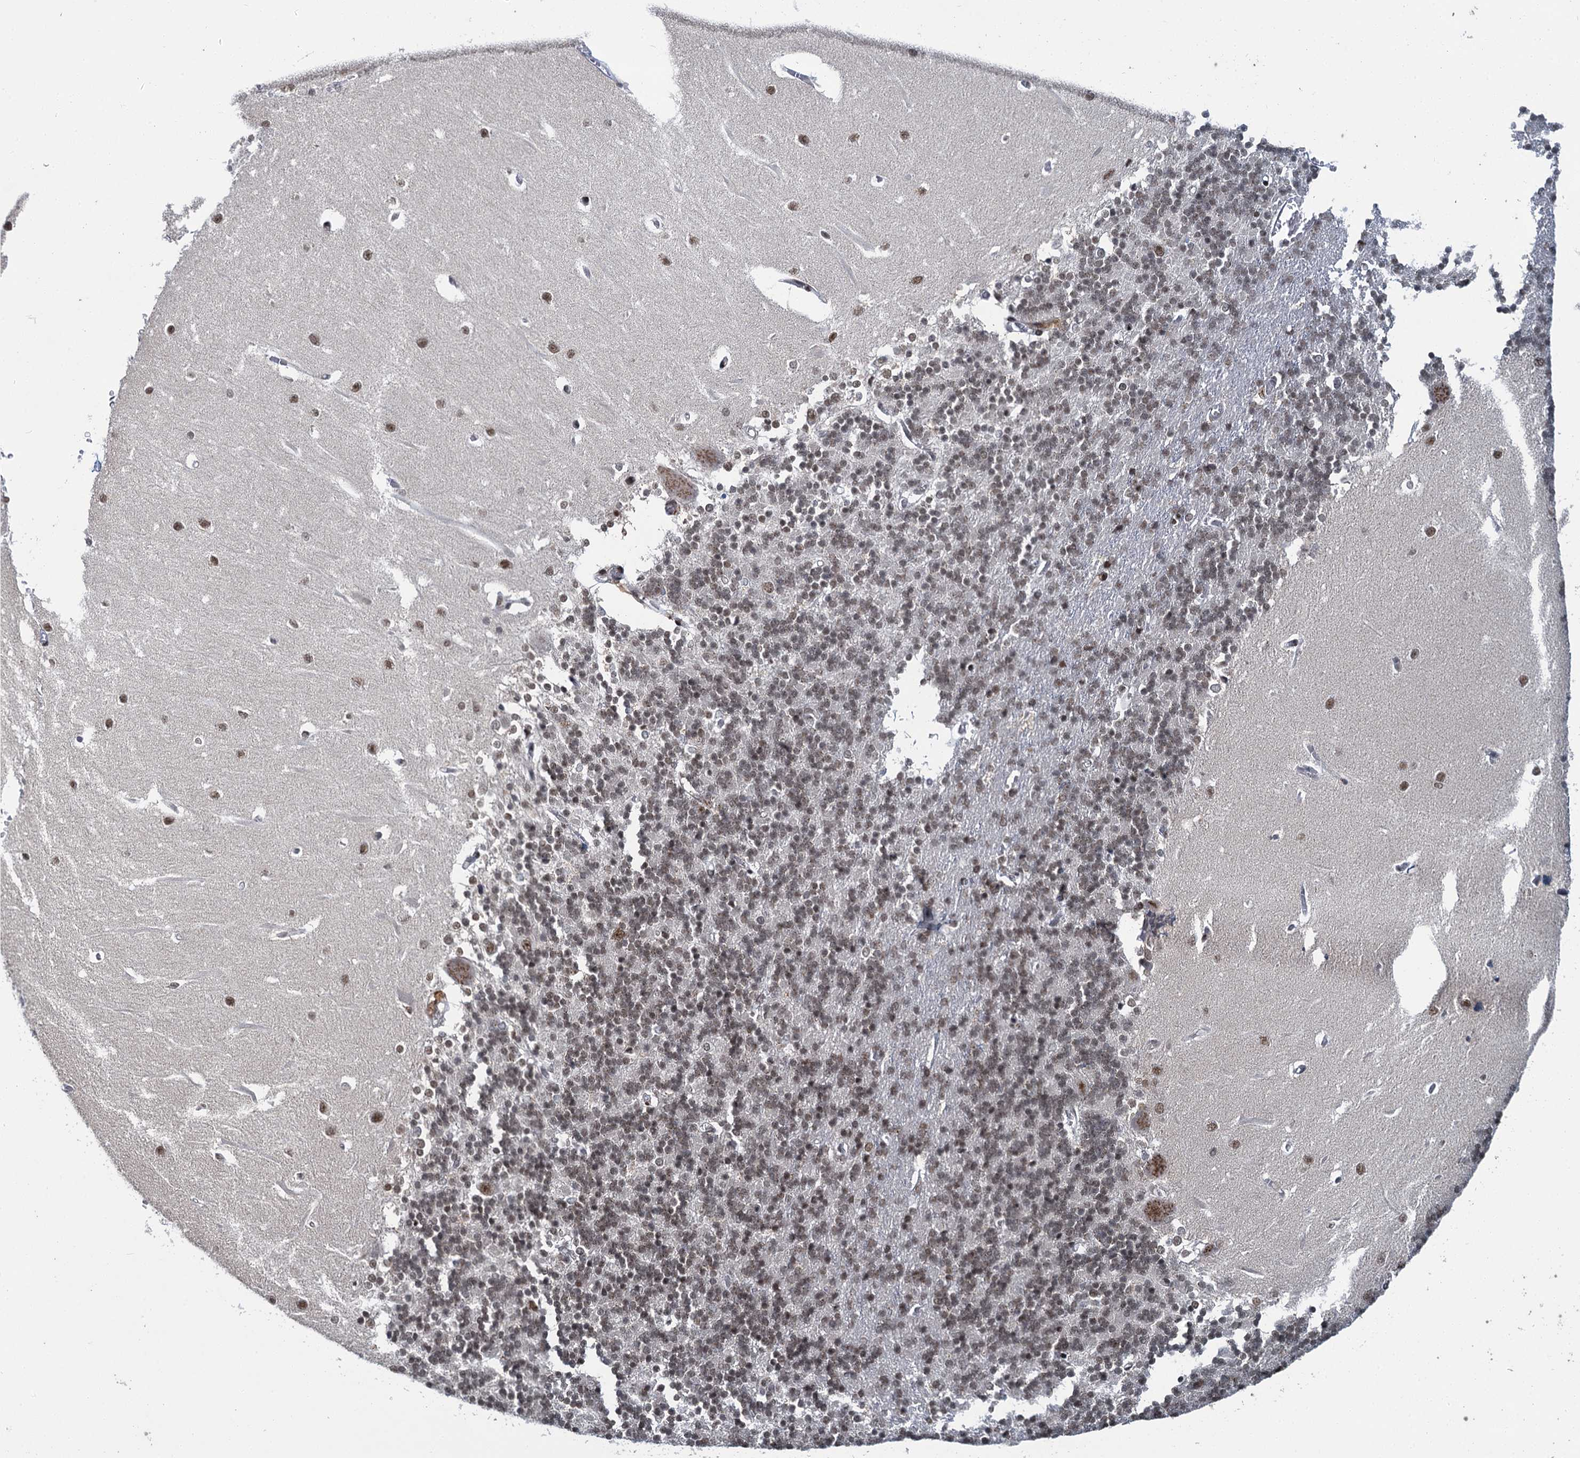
{"staining": {"intensity": "moderate", "quantity": "25%-75%", "location": "nuclear"}, "tissue": "cerebellum", "cell_type": "Cells in granular layer", "image_type": "normal", "snomed": [{"axis": "morphology", "description": "Normal tissue, NOS"}, {"axis": "topography", "description": "Cerebellum"}], "caption": "DAB (3,3'-diaminobenzidine) immunohistochemical staining of unremarkable human cerebellum demonstrates moderate nuclear protein staining in approximately 25%-75% of cells in granular layer. The staining is performed using DAB brown chromogen to label protein expression. The nuclei are counter-stained blue using hematoxylin.", "gene": "PPHLN1", "patient": {"sex": "male", "age": 37}}